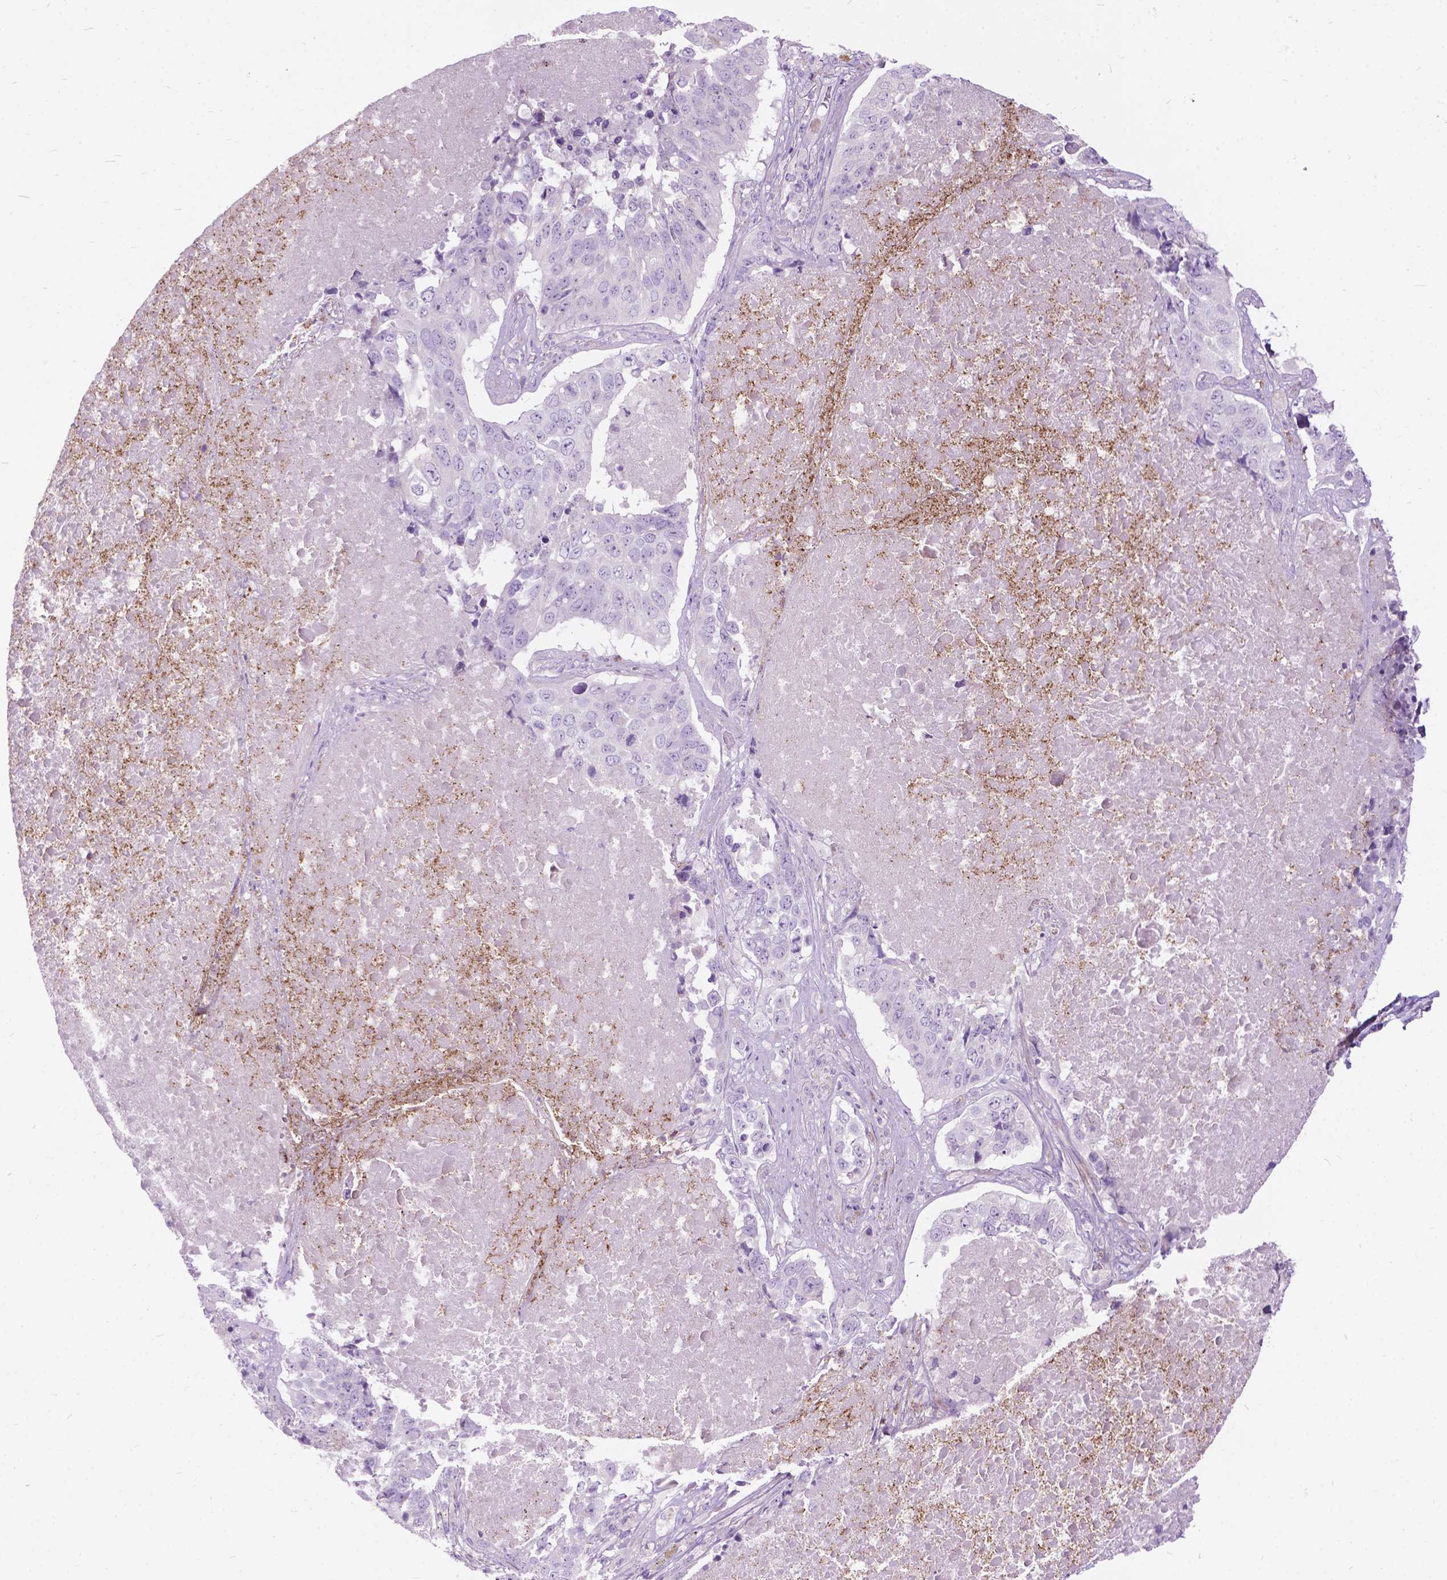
{"staining": {"intensity": "negative", "quantity": "none", "location": "none"}, "tissue": "lung cancer", "cell_type": "Tumor cells", "image_type": "cancer", "snomed": [{"axis": "morphology", "description": "Normal tissue, NOS"}, {"axis": "morphology", "description": "Squamous cell carcinoma, NOS"}, {"axis": "topography", "description": "Bronchus"}, {"axis": "topography", "description": "Lung"}], "caption": "The micrograph shows no significant staining in tumor cells of lung cancer (squamous cell carcinoma).", "gene": "PRR35", "patient": {"sex": "male", "age": 64}}